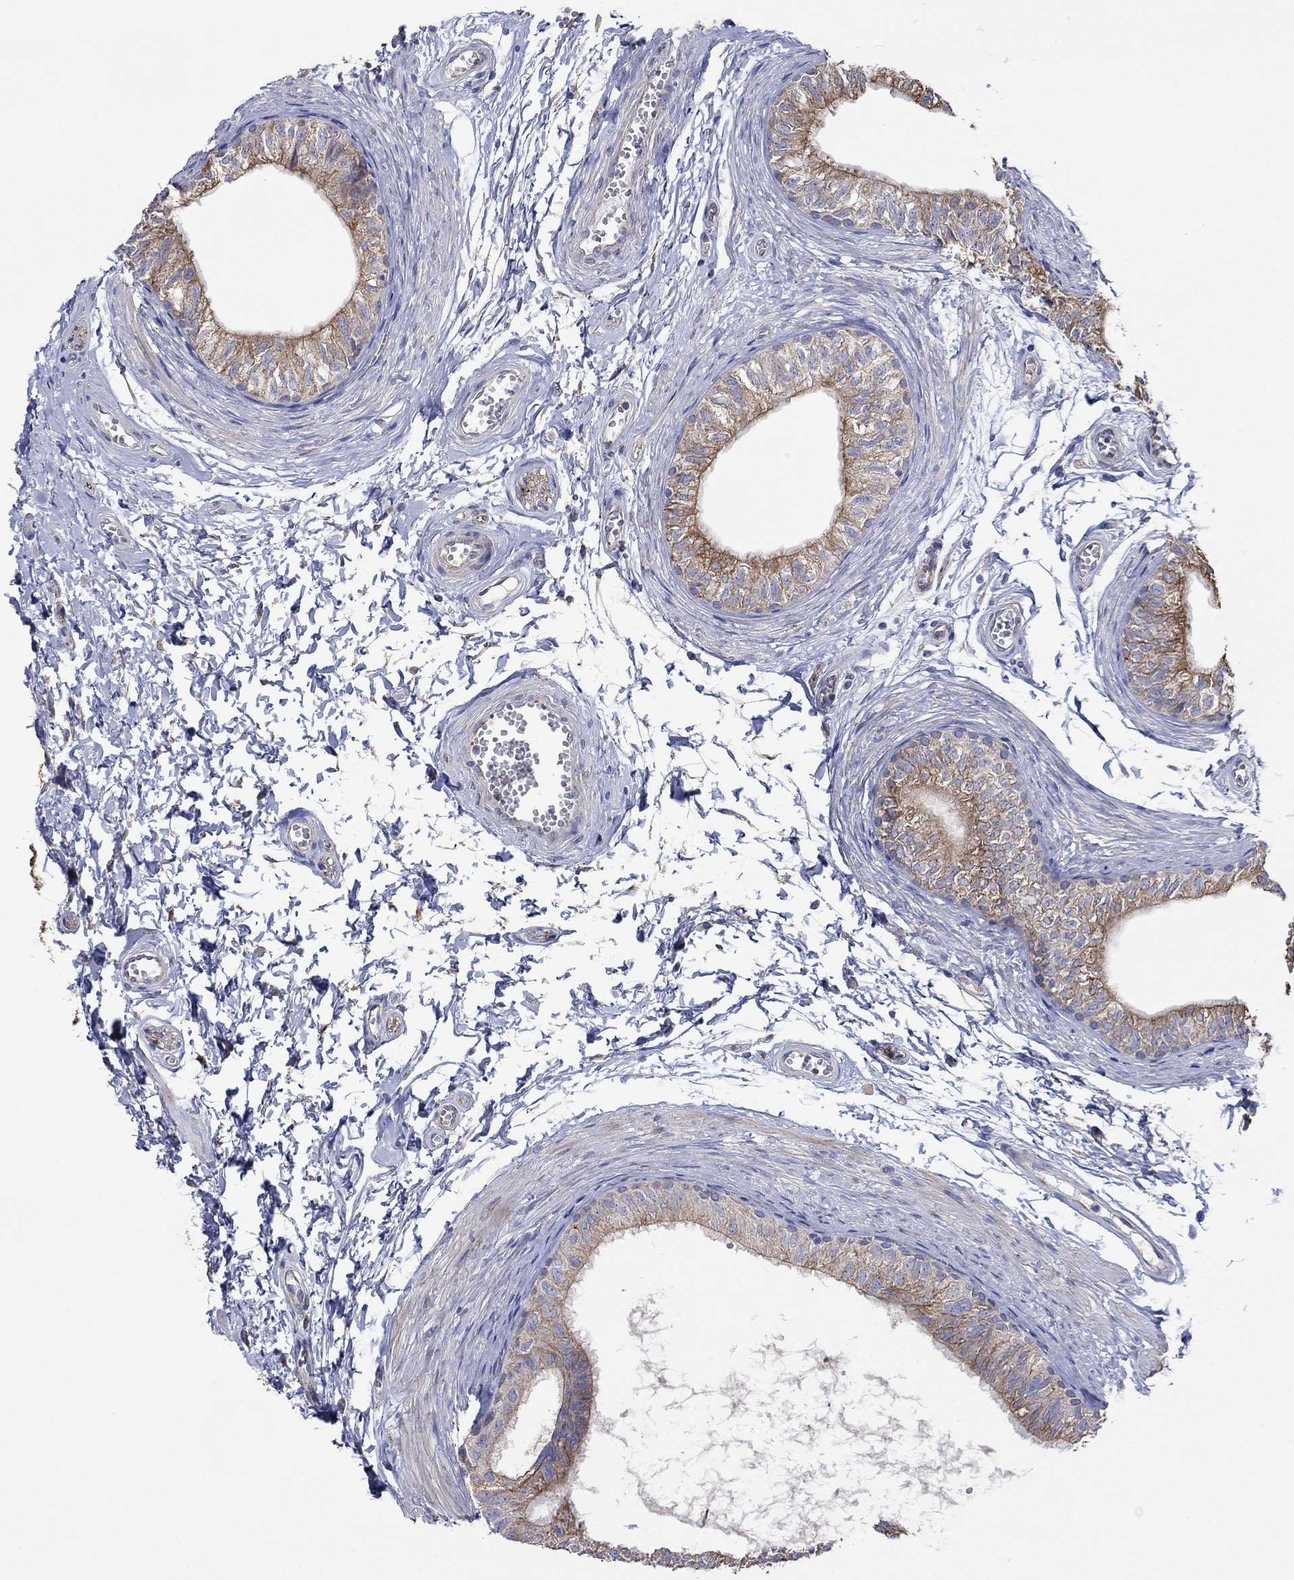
{"staining": {"intensity": "moderate", "quantity": "25%-75%", "location": "cytoplasmic/membranous"}, "tissue": "epididymis", "cell_type": "Glandular cells", "image_type": "normal", "snomed": [{"axis": "morphology", "description": "Normal tissue, NOS"}, {"axis": "topography", "description": "Epididymis"}], "caption": "Glandular cells show medium levels of moderate cytoplasmic/membranous expression in about 25%-75% of cells in normal epididymis.", "gene": "TPRN", "patient": {"sex": "male", "age": 22}}